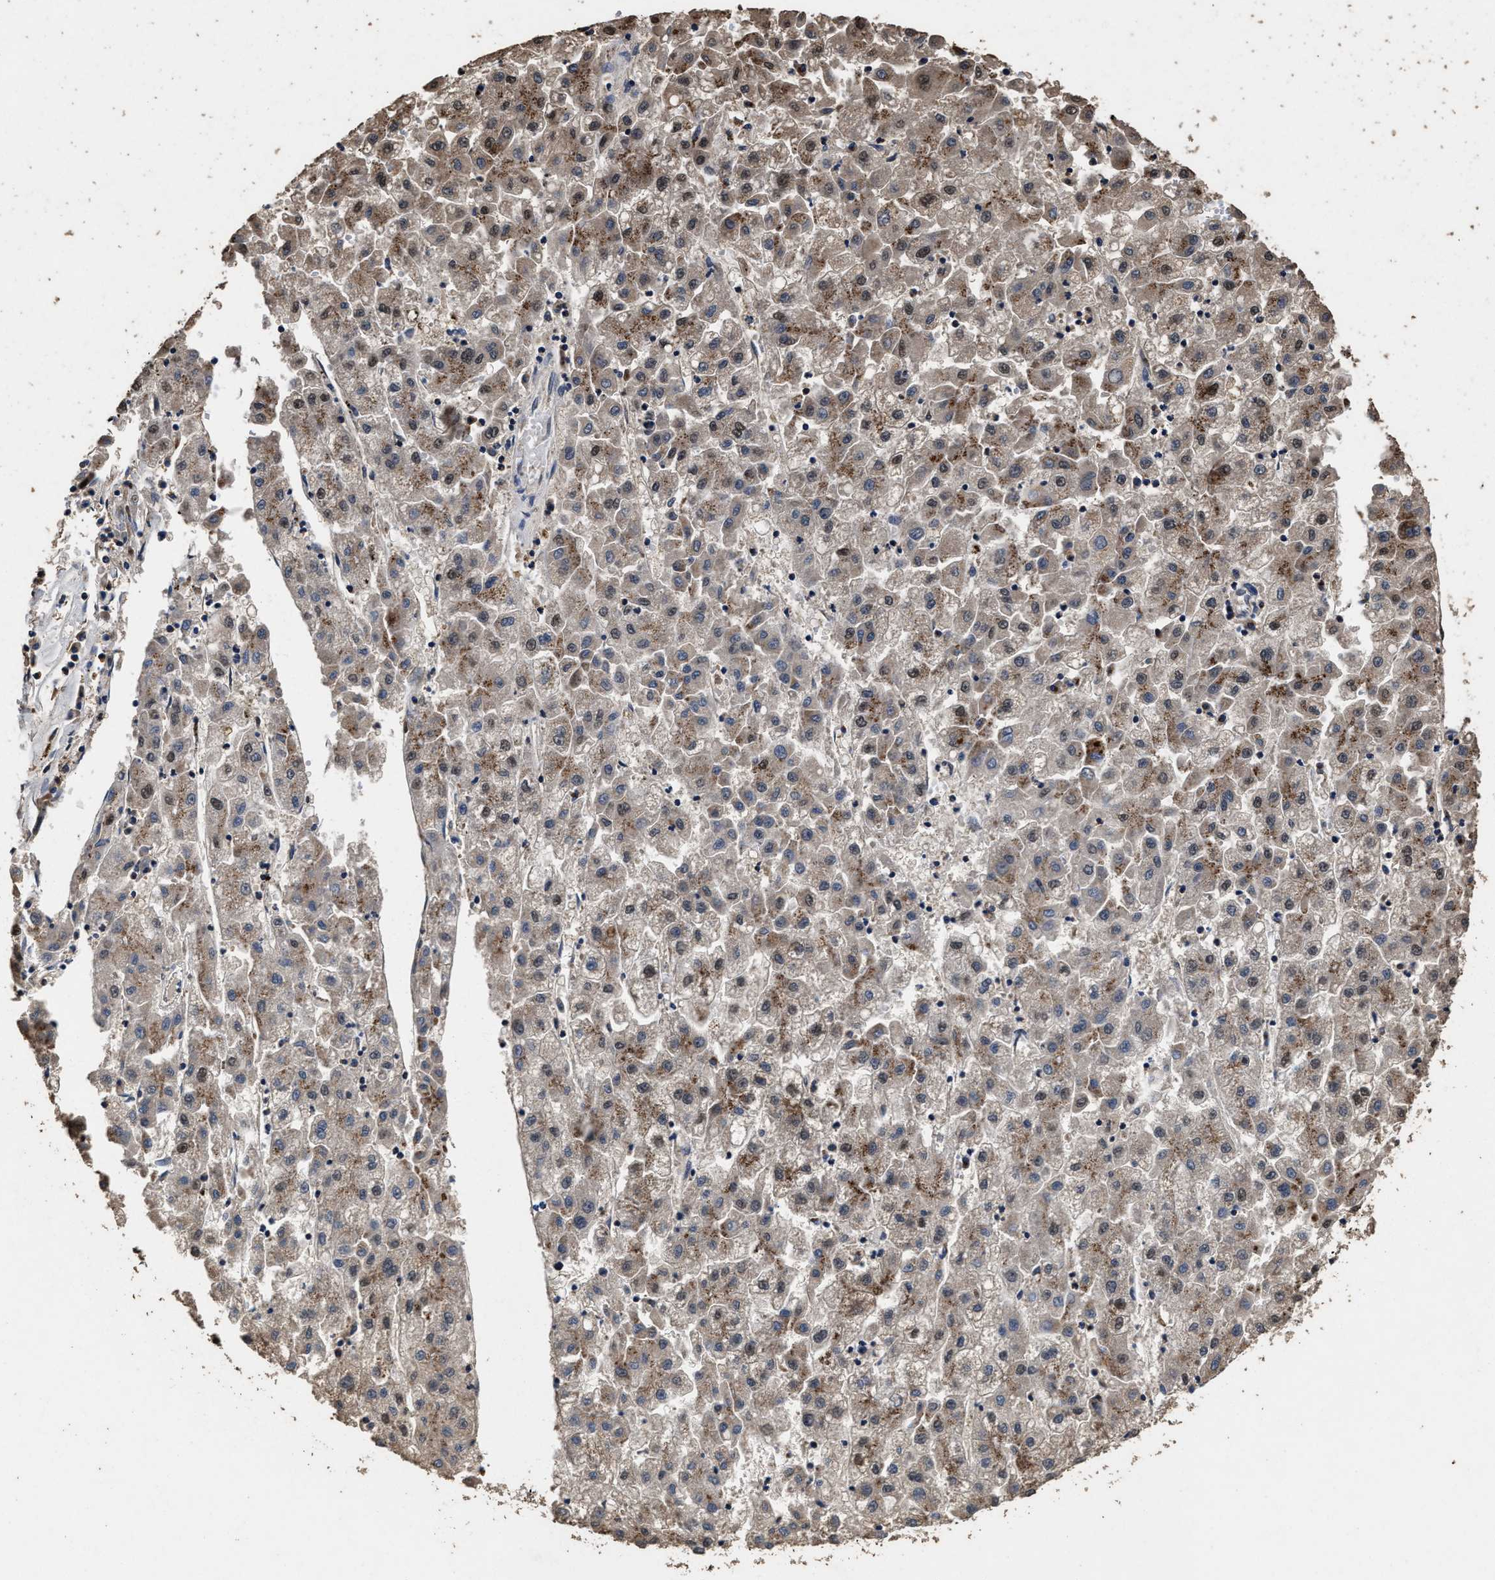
{"staining": {"intensity": "moderate", "quantity": "25%-75%", "location": "cytoplasmic/membranous,nuclear"}, "tissue": "liver cancer", "cell_type": "Tumor cells", "image_type": "cancer", "snomed": [{"axis": "morphology", "description": "Carcinoma, Hepatocellular, NOS"}, {"axis": "topography", "description": "Liver"}], "caption": "This image shows immunohistochemistry (IHC) staining of hepatocellular carcinoma (liver), with medium moderate cytoplasmic/membranous and nuclear positivity in approximately 25%-75% of tumor cells.", "gene": "TPST2", "patient": {"sex": "male", "age": 72}}